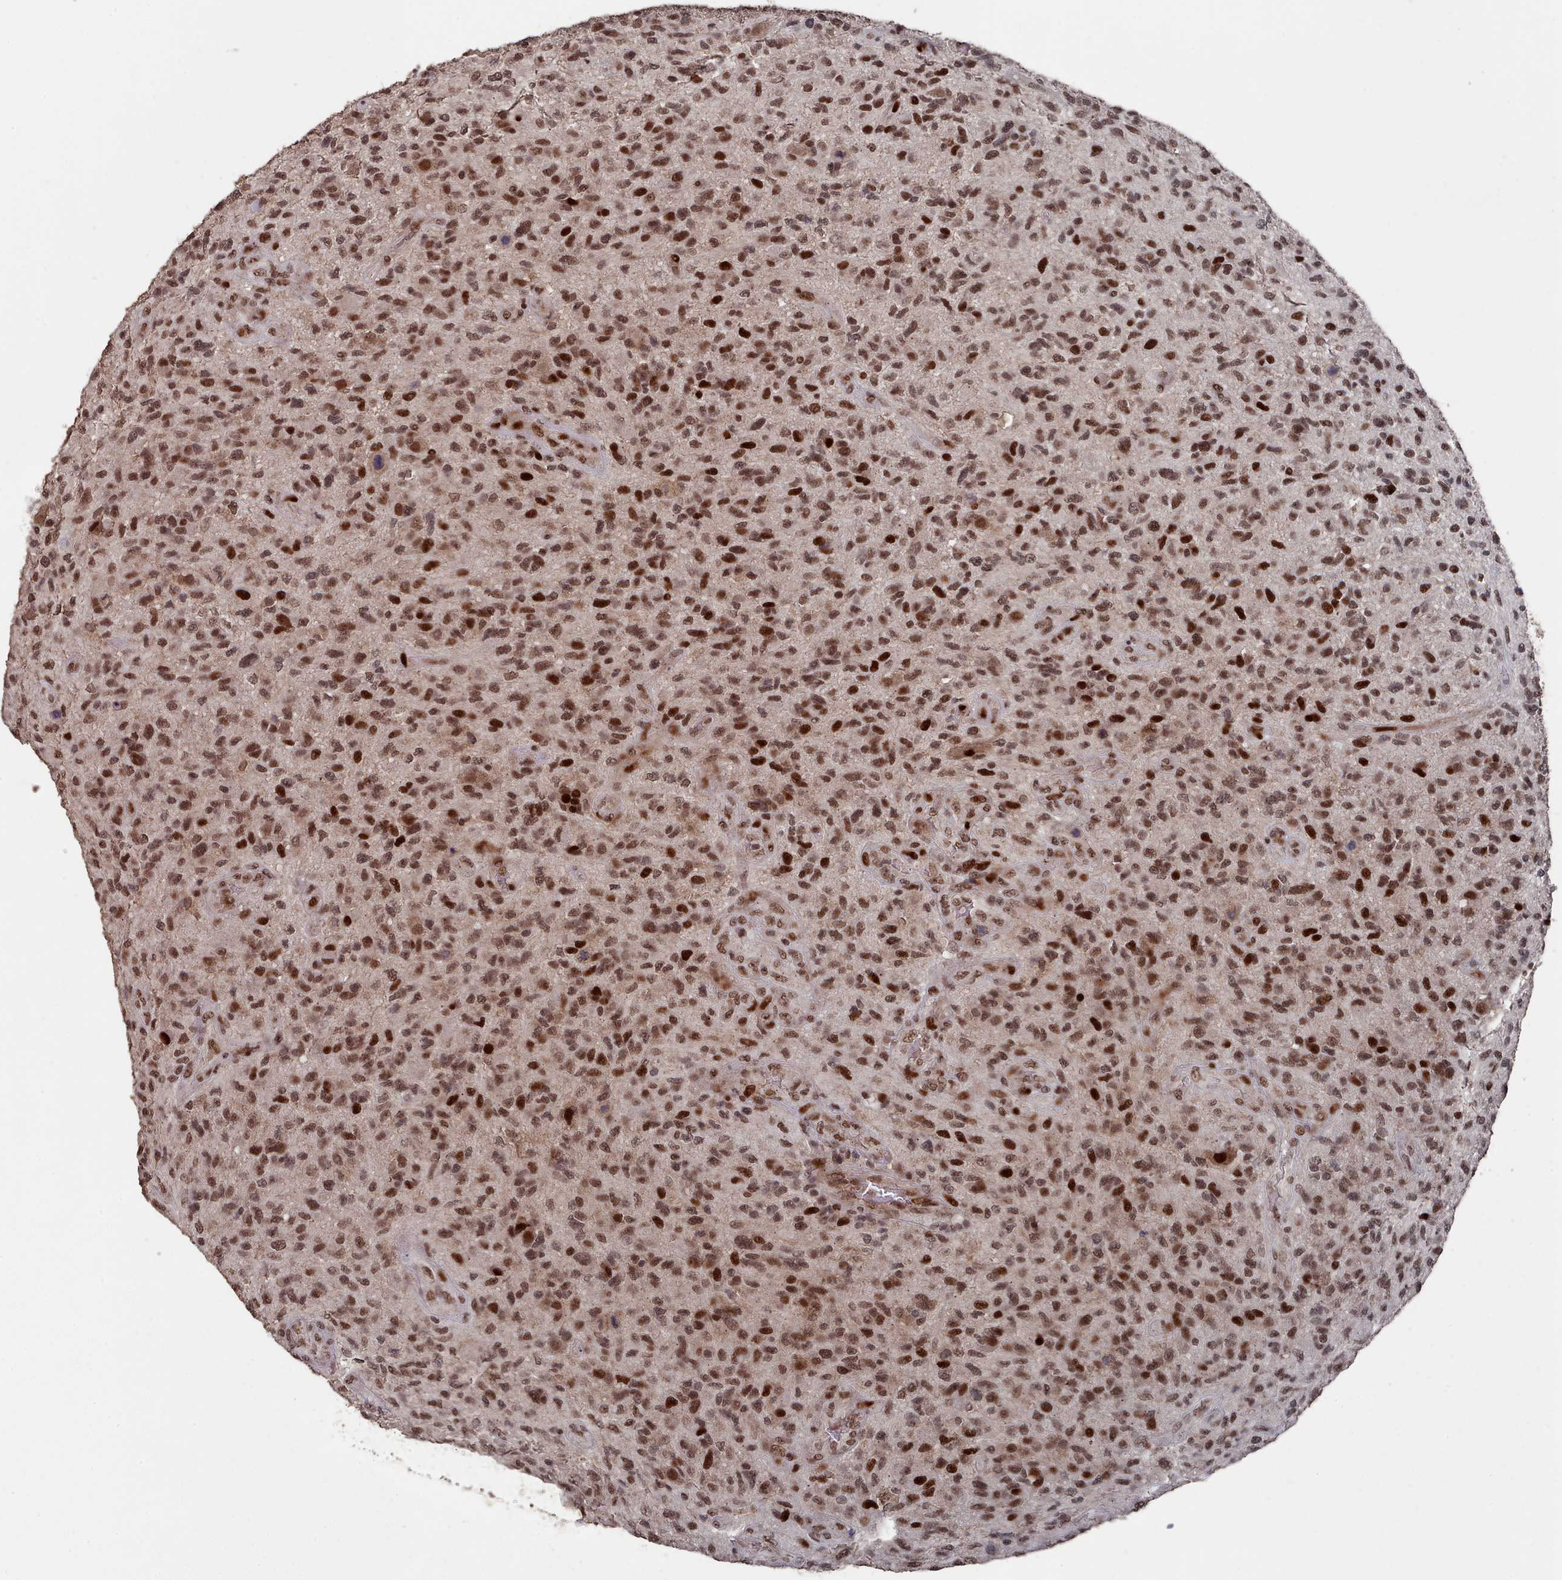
{"staining": {"intensity": "strong", "quantity": ">75%", "location": "nuclear"}, "tissue": "glioma", "cell_type": "Tumor cells", "image_type": "cancer", "snomed": [{"axis": "morphology", "description": "Glioma, malignant, High grade"}, {"axis": "topography", "description": "Brain"}], "caption": "Immunohistochemistry (IHC) (DAB (3,3'-diaminobenzidine)) staining of human glioma shows strong nuclear protein positivity in approximately >75% of tumor cells. (Stains: DAB in brown, nuclei in blue, Microscopy: brightfield microscopy at high magnification).", "gene": "PNRC2", "patient": {"sex": "male", "age": 47}}